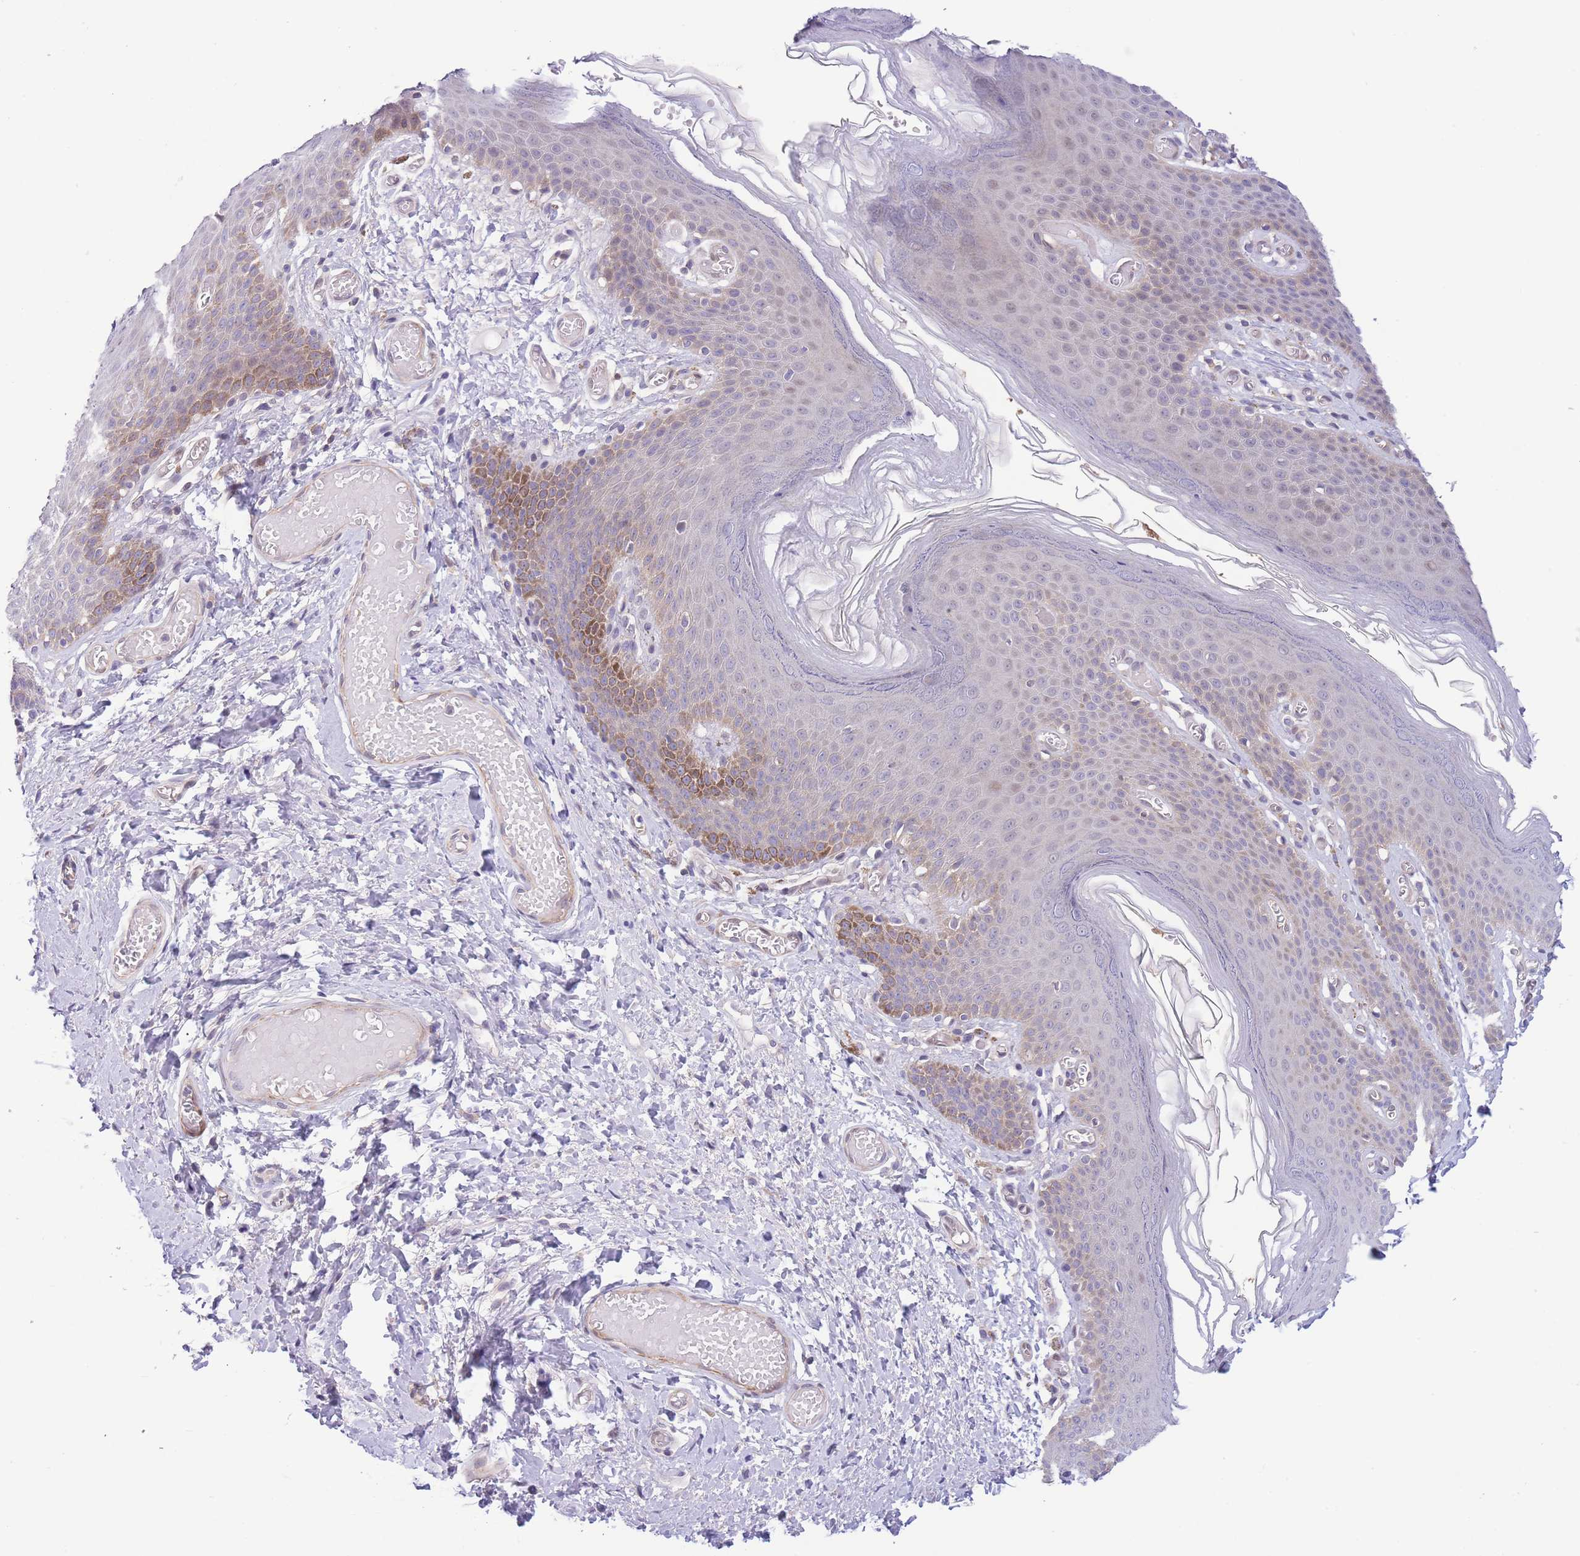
{"staining": {"intensity": "moderate", "quantity": "<25%", "location": "cytoplasmic/membranous,nuclear"}, "tissue": "skin", "cell_type": "Epidermal cells", "image_type": "normal", "snomed": [{"axis": "morphology", "description": "Normal tissue, NOS"}, {"axis": "topography", "description": "Anal"}], "caption": "Brown immunohistochemical staining in benign human skin displays moderate cytoplasmic/membranous,nuclear expression in approximately <25% of epidermal cells.", "gene": "C9orf152", "patient": {"sex": "female", "age": 40}}